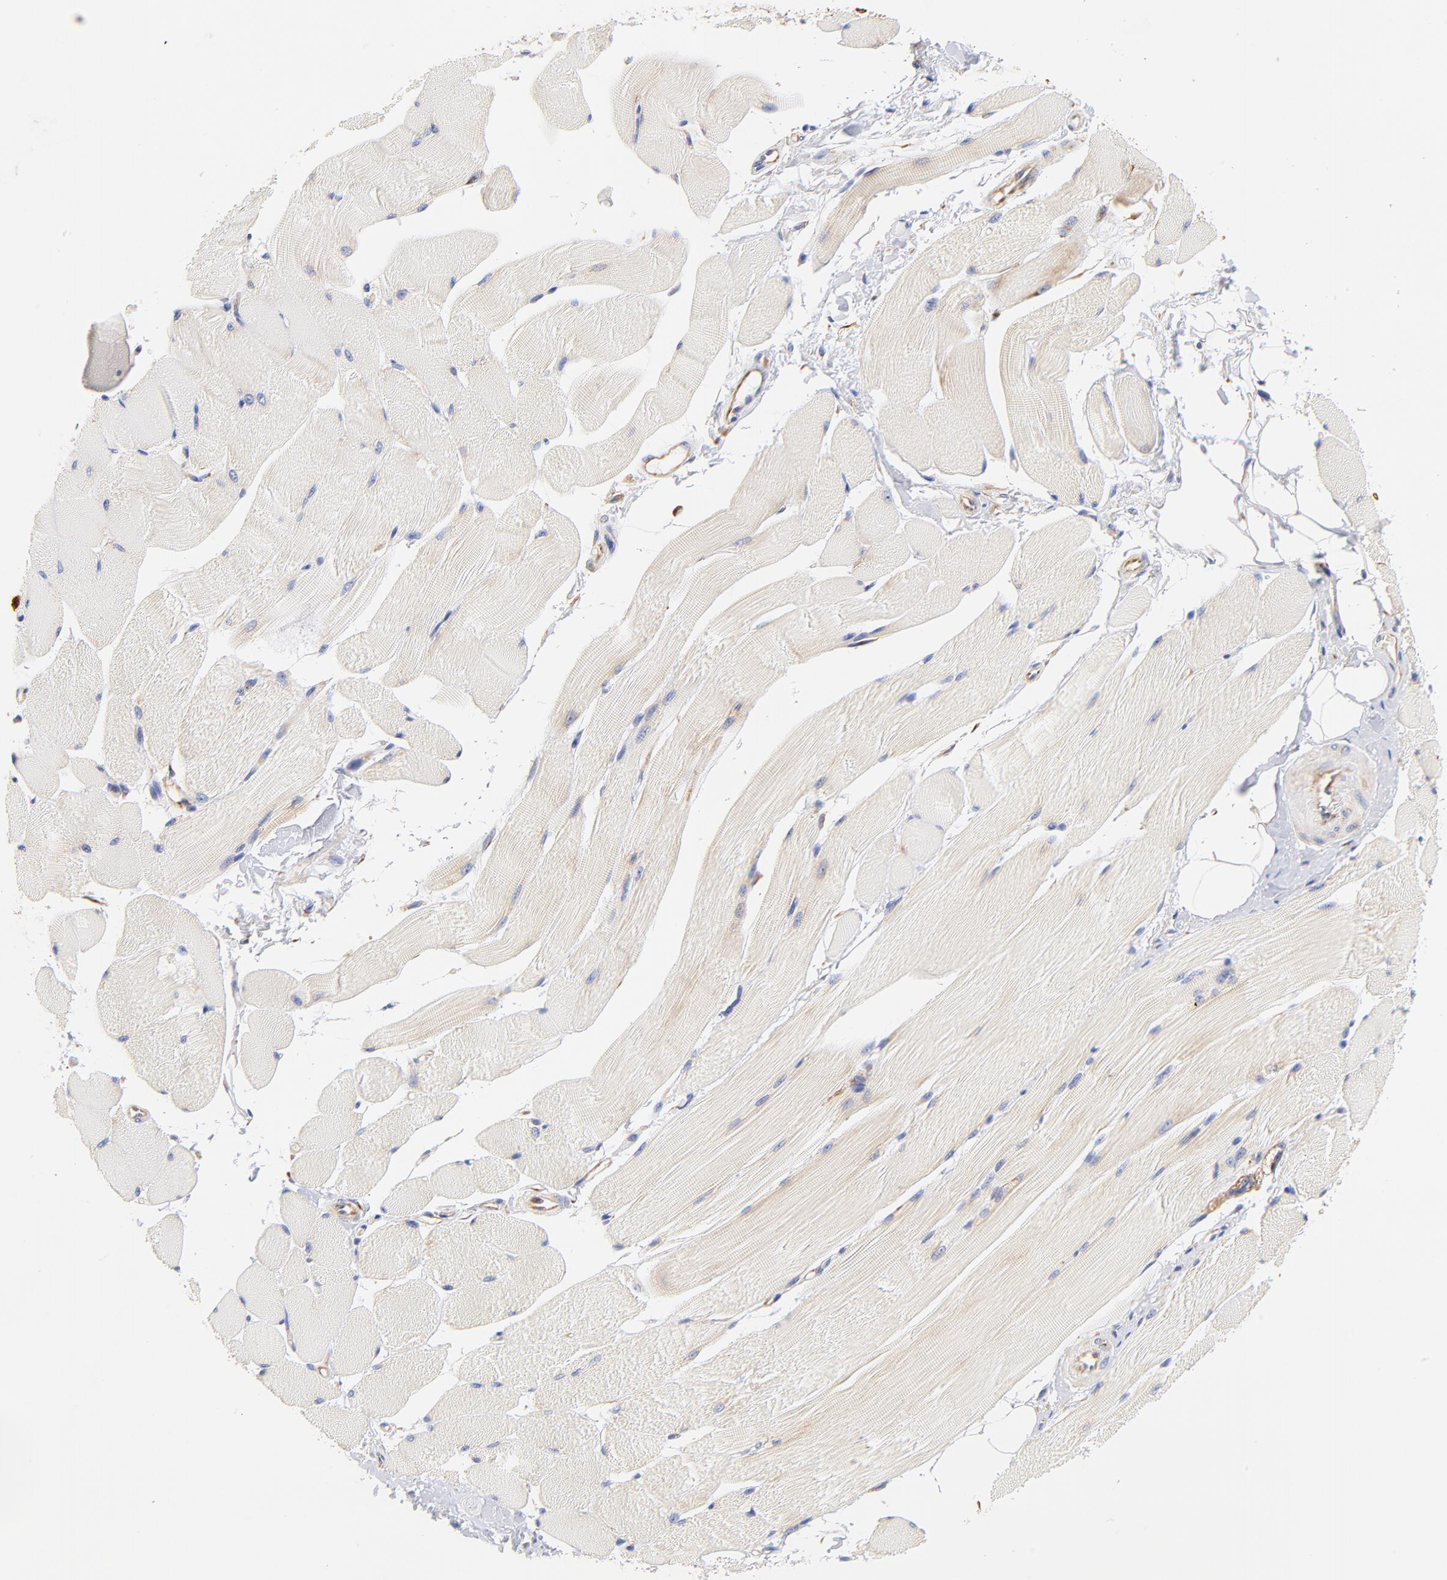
{"staining": {"intensity": "negative", "quantity": "none", "location": "none"}, "tissue": "skeletal muscle", "cell_type": "Myocytes", "image_type": "normal", "snomed": [{"axis": "morphology", "description": "Normal tissue, NOS"}, {"axis": "topography", "description": "Skeletal muscle"}, {"axis": "topography", "description": "Peripheral nerve tissue"}], "caption": "A histopathology image of human skeletal muscle is negative for staining in myocytes. (Brightfield microscopy of DAB immunohistochemistry (IHC) at high magnification).", "gene": "RPL27", "patient": {"sex": "female", "age": 84}}